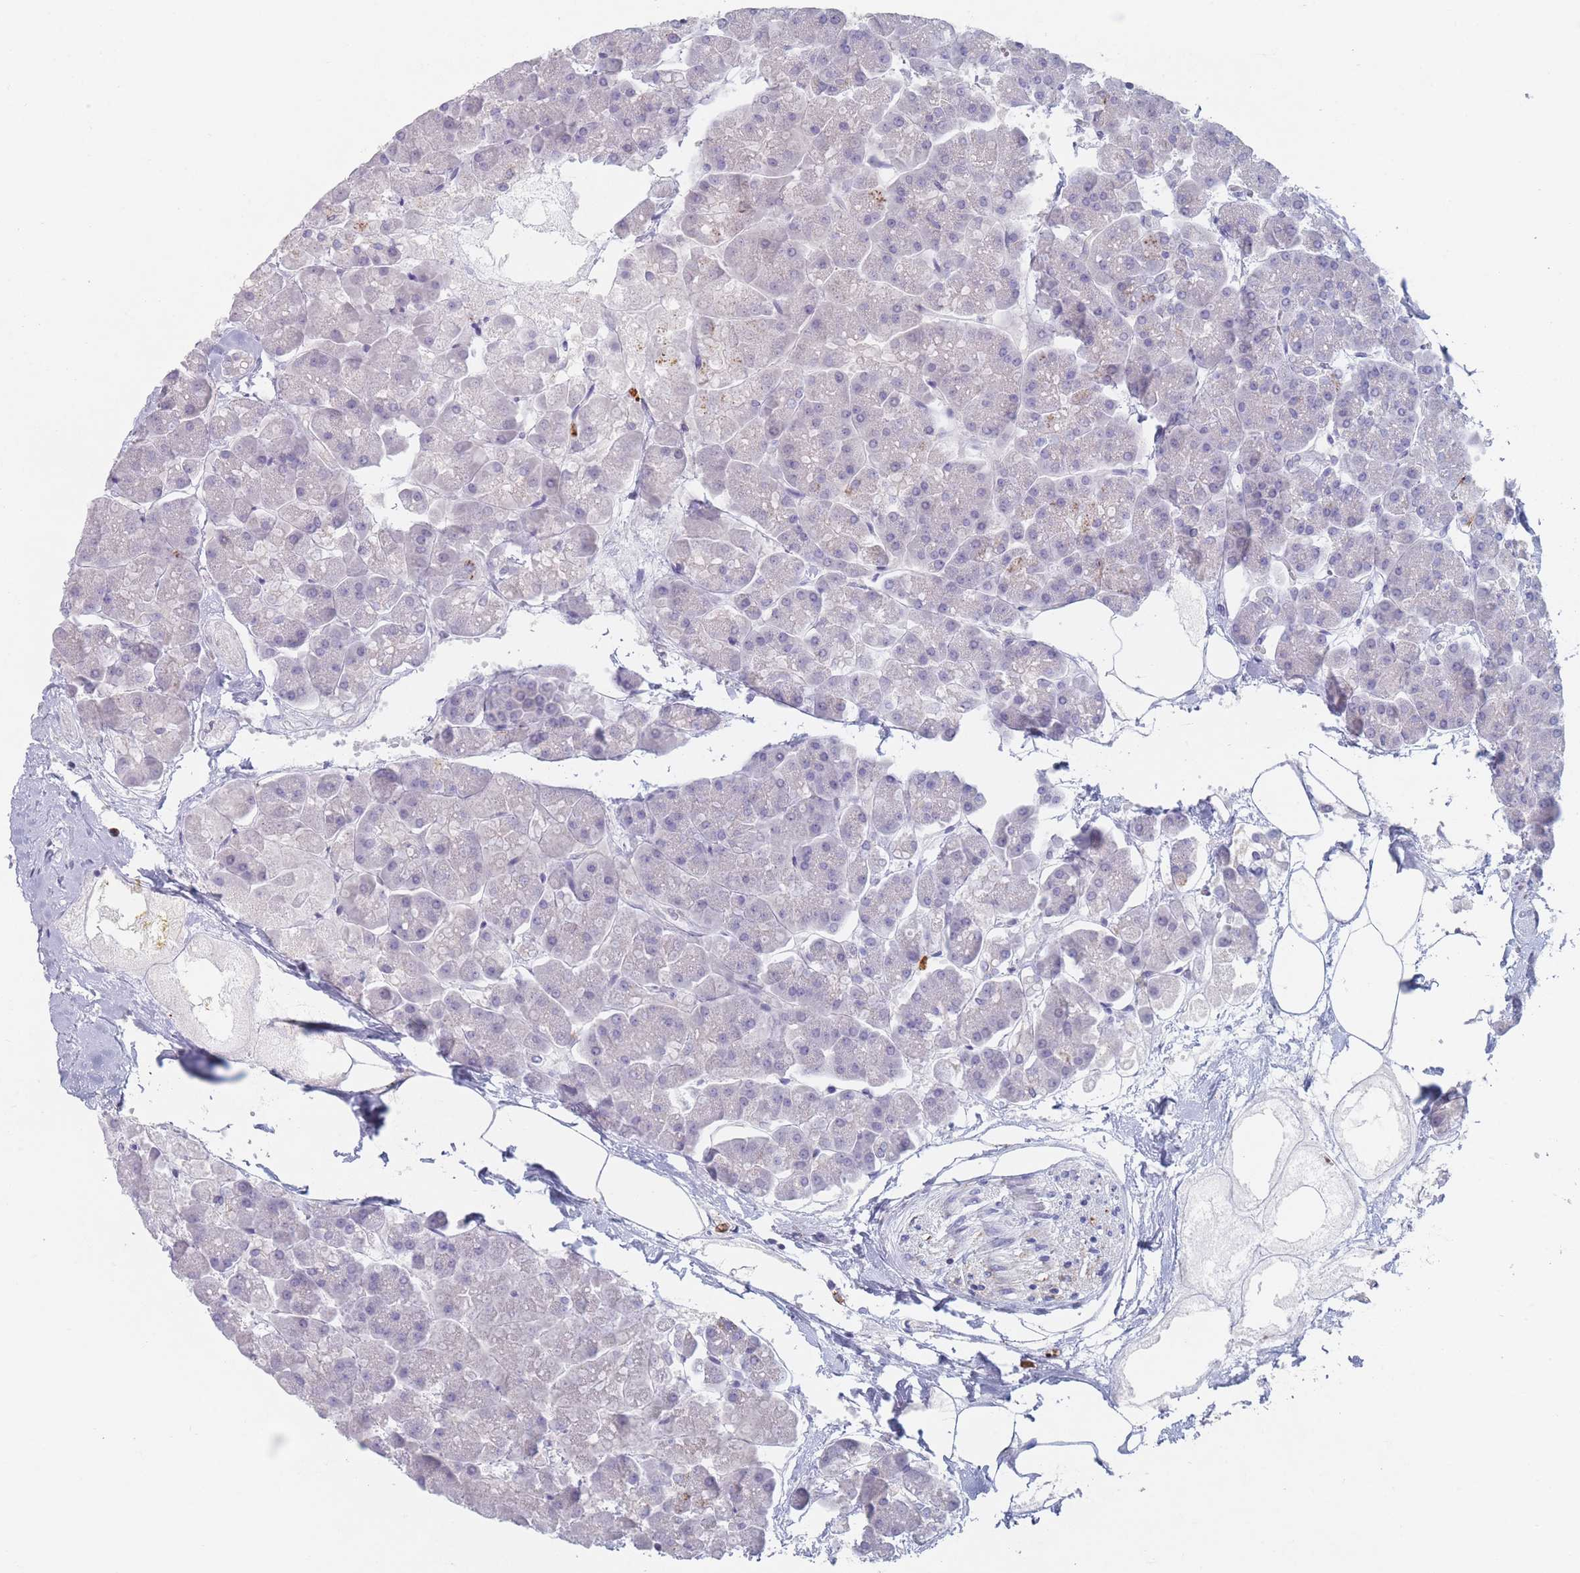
{"staining": {"intensity": "negative", "quantity": "none", "location": "none"}, "tissue": "pancreas", "cell_type": "Exocrine glandular cells", "image_type": "normal", "snomed": [{"axis": "morphology", "description": "Normal tissue, NOS"}, {"axis": "topography", "description": "Pancreas"}, {"axis": "topography", "description": "Peripheral nerve tissue"}], "caption": "IHC photomicrograph of benign pancreas: human pancreas stained with DAB (3,3'-diaminobenzidine) exhibits no significant protein positivity in exocrine glandular cells.", "gene": "ATP1A3", "patient": {"sex": "male", "age": 54}}